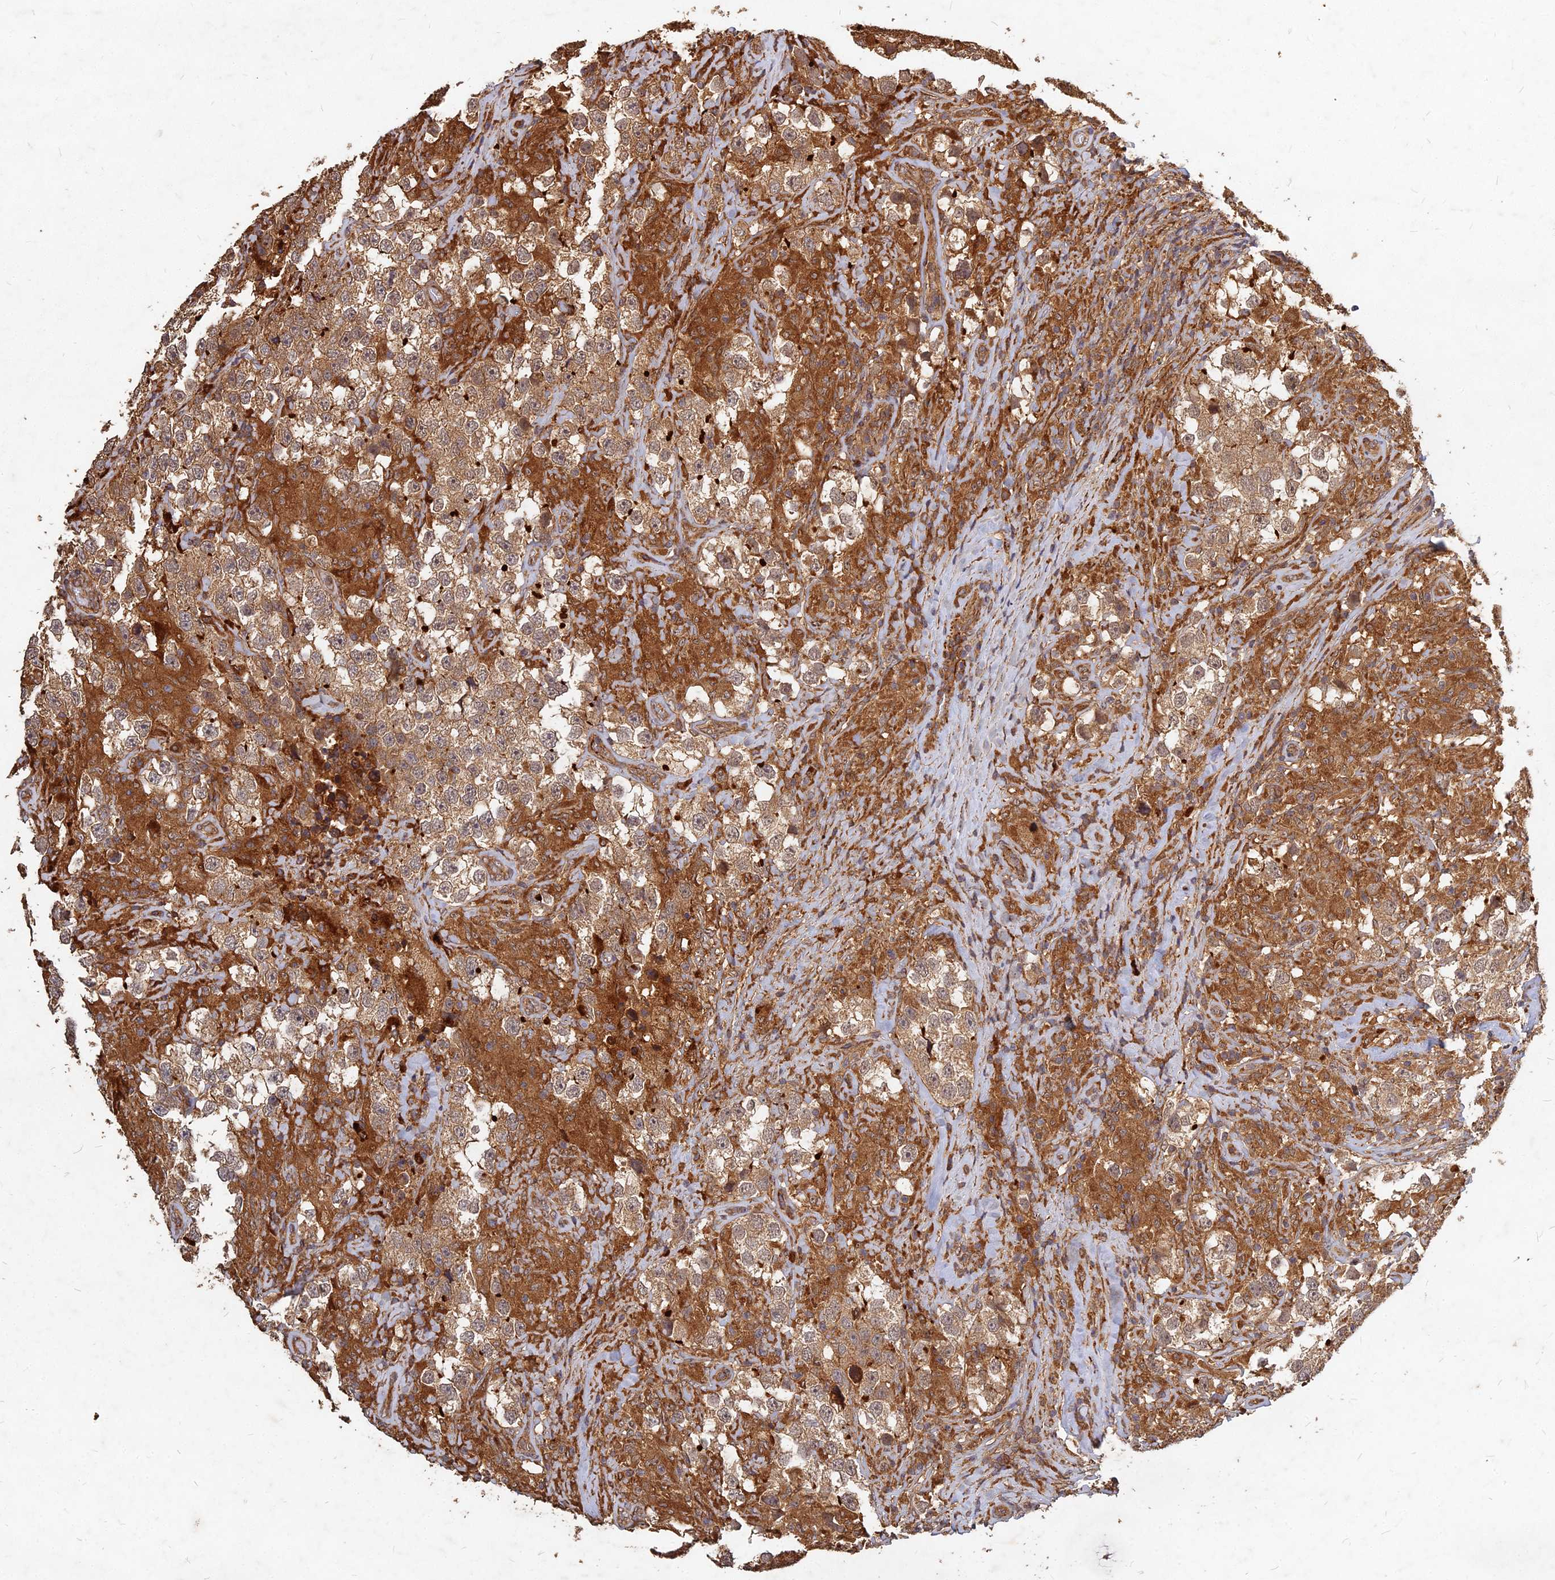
{"staining": {"intensity": "moderate", "quantity": ">75%", "location": "cytoplasmic/membranous"}, "tissue": "testis cancer", "cell_type": "Tumor cells", "image_type": "cancer", "snomed": [{"axis": "morphology", "description": "Seminoma, NOS"}, {"axis": "topography", "description": "Testis"}], "caption": "A brown stain shows moderate cytoplasmic/membranous staining of a protein in testis seminoma tumor cells. (DAB = brown stain, brightfield microscopy at high magnification).", "gene": "UBE2W", "patient": {"sex": "male", "age": 46}}